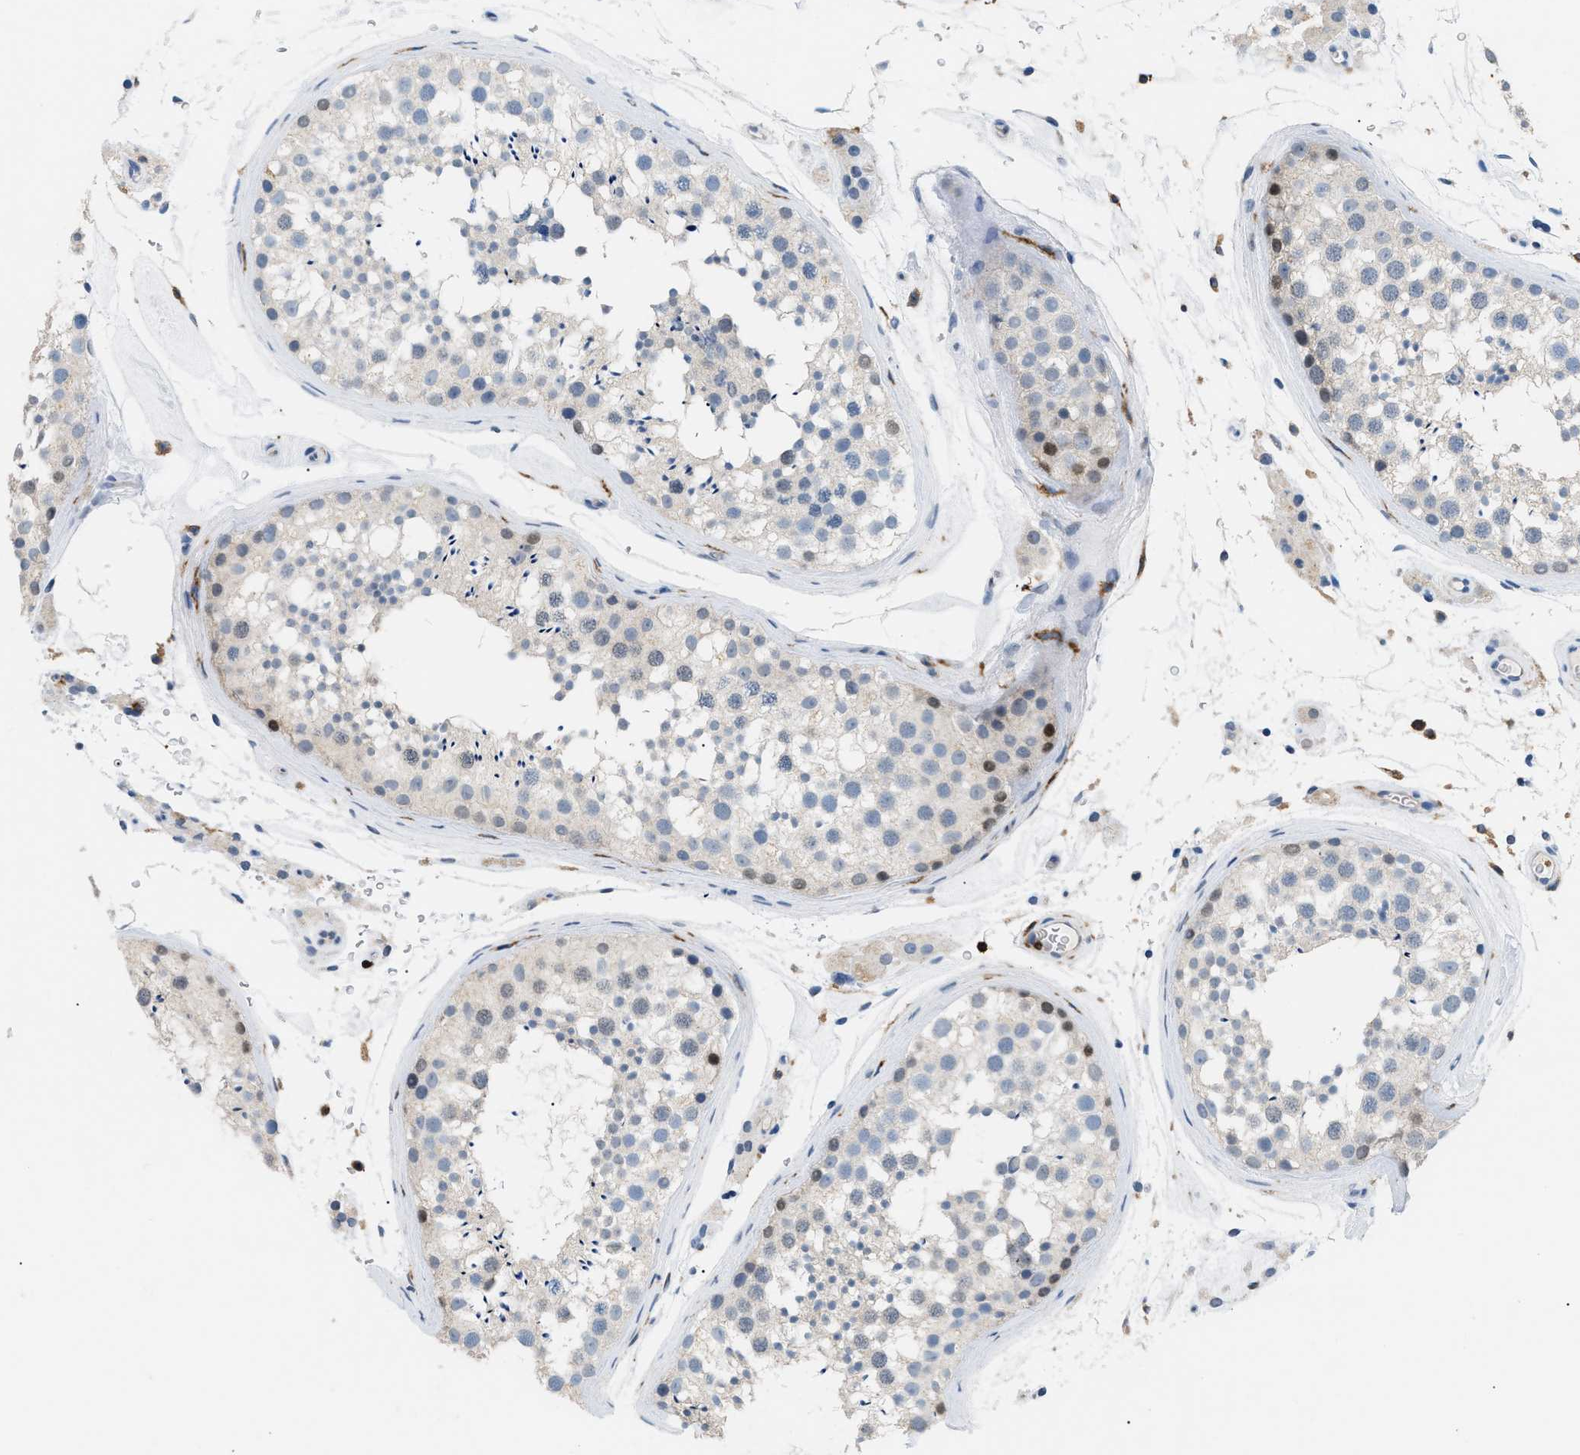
{"staining": {"intensity": "weak", "quantity": "<25%", "location": "cytoplasmic/membranous"}, "tissue": "testis", "cell_type": "Cells in seminiferous ducts", "image_type": "normal", "snomed": [{"axis": "morphology", "description": "Normal tissue, NOS"}, {"axis": "topography", "description": "Testis"}], "caption": "Protein analysis of unremarkable testis shows no significant staining in cells in seminiferous ducts. The staining was performed using DAB to visualize the protein expression in brown, while the nuclei were stained in blue with hematoxylin (Magnification: 20x).", "gene": "INPP5D", "patient": {"sex": "male", "age": 46}}